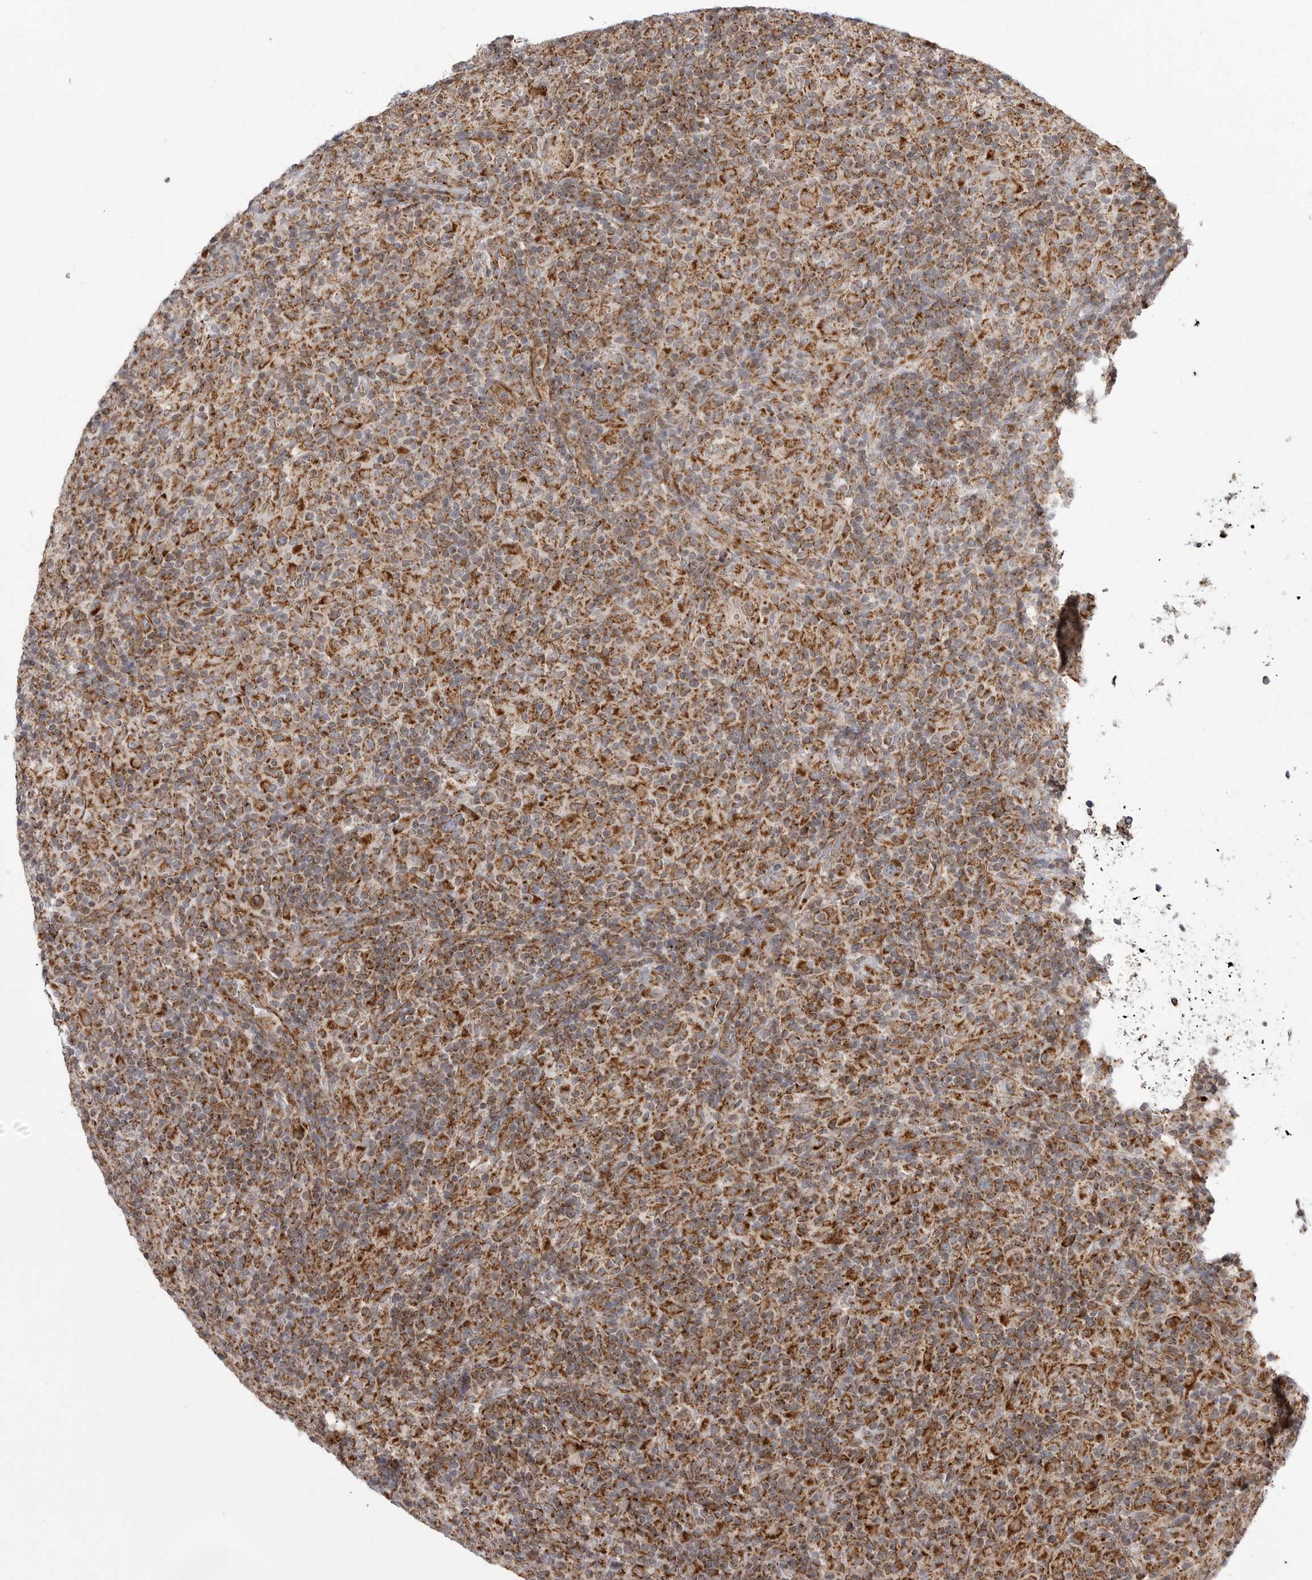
{"staining": {"intensity": "strong", "quantity": ">75%", "location": "cytoplasmic/membranous"}, "tissue": "lymphoma", "cell_type": "Tumor cells", "image_type": "cancer", "snomed": [{"axis": "morphology", "description": "Hodgkin's disease, NOS"}, {"axis": "topography", "description": "Lymph node"}], "caption": "About >75% of tumor cells in lymphoma exhibit strong cytoplasmic/membranous protein staining as visualized by brown immunohistochemical staining.", "gene": "FH", "patient": {"sex": "male", "age": 70}}